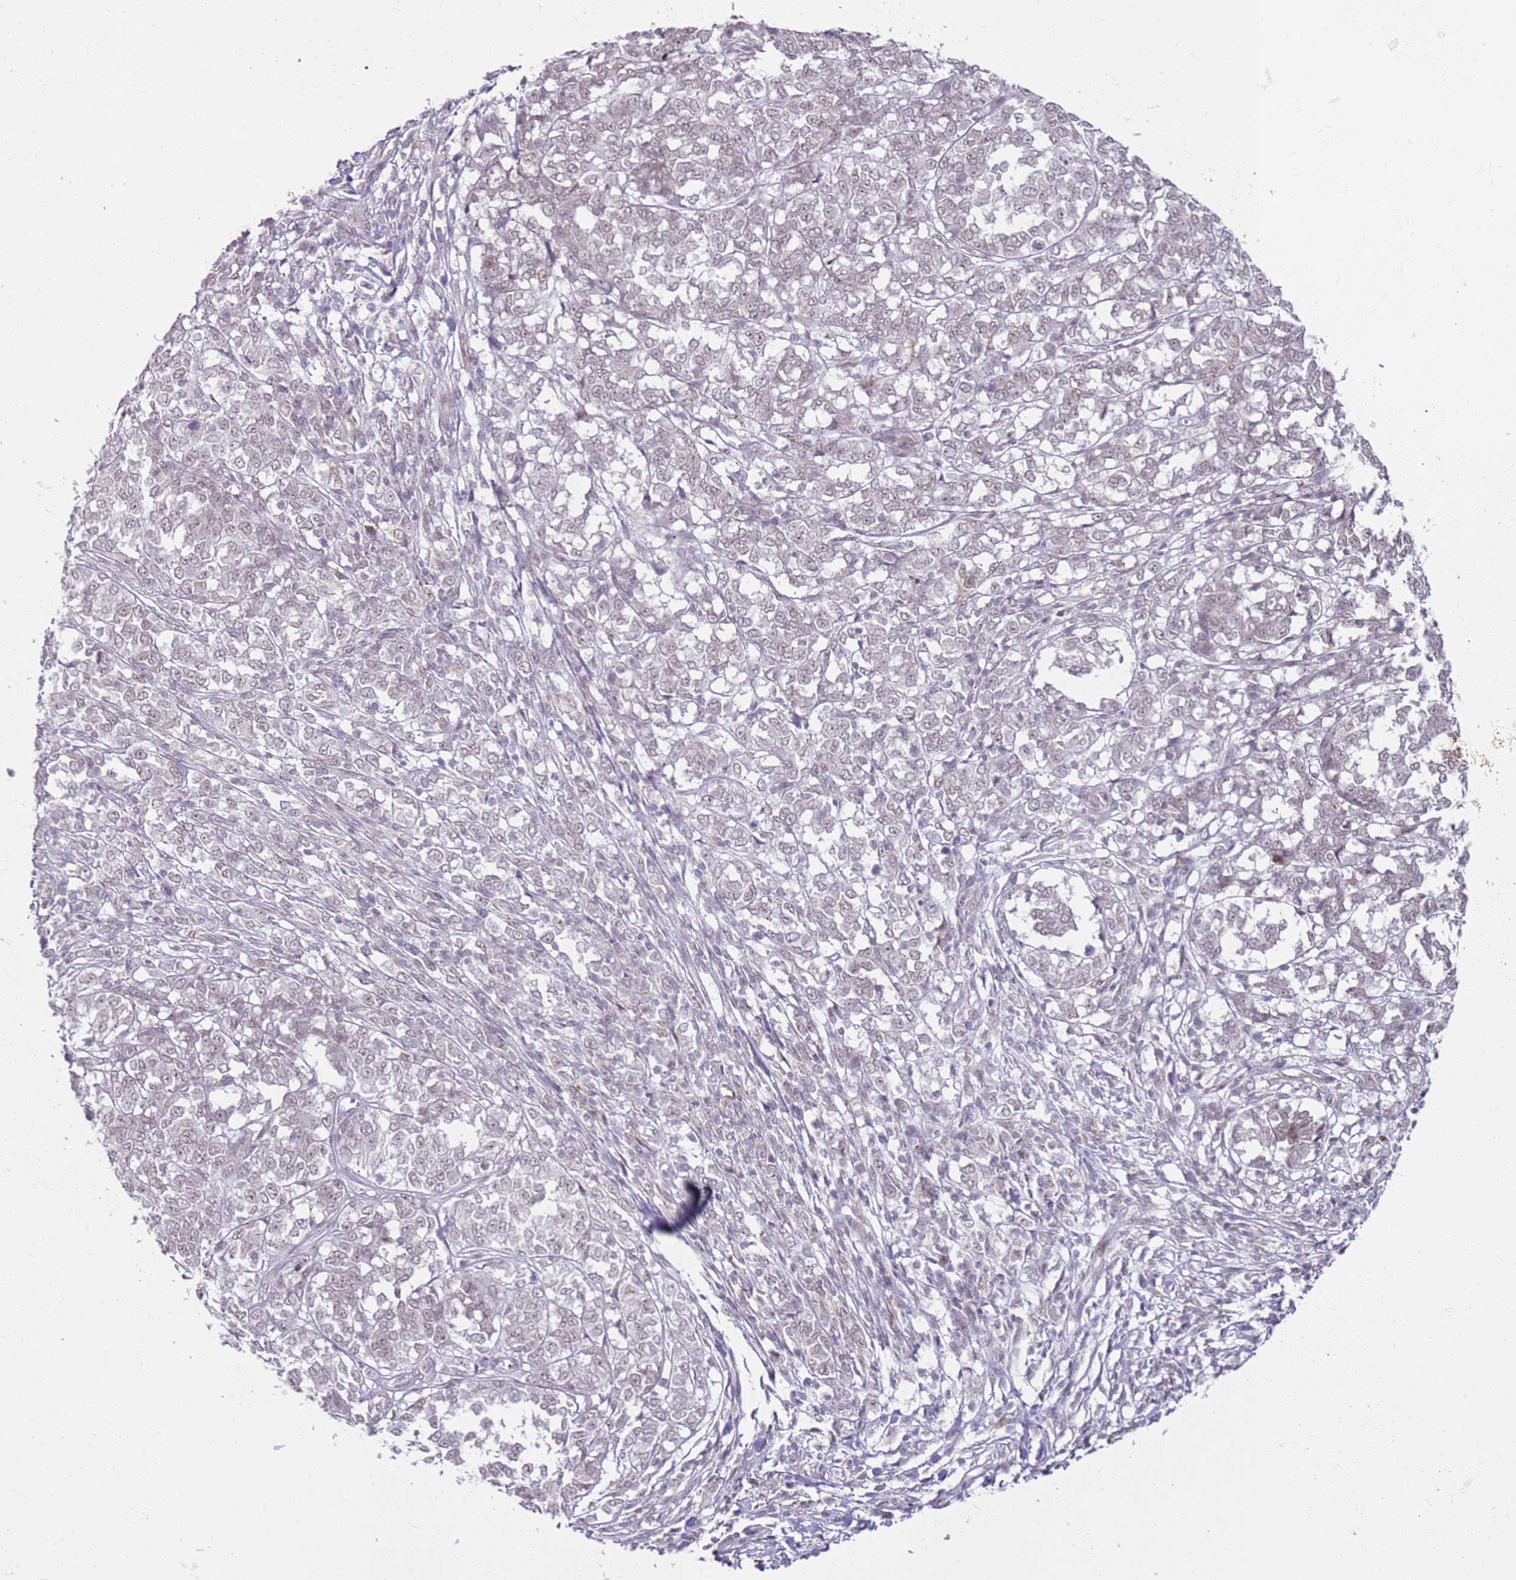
{"staining": {"intensity": "weak", "quantity": "<25%", "location": "nuclear"}, "tissue": "melanoma", "cell_type": "Tumor cells", "image_type": "cancer", "snomed": [{"axis": "morphology", "description": "Malignant melanoma, NOS"}, {"axis": "topography", "description": "Skin"}], "caption": "IHC of malignant melanoma shows no expression in tumor cells.", "gene": "PHC2", "patient": {"sex": "female", "age": 72}}